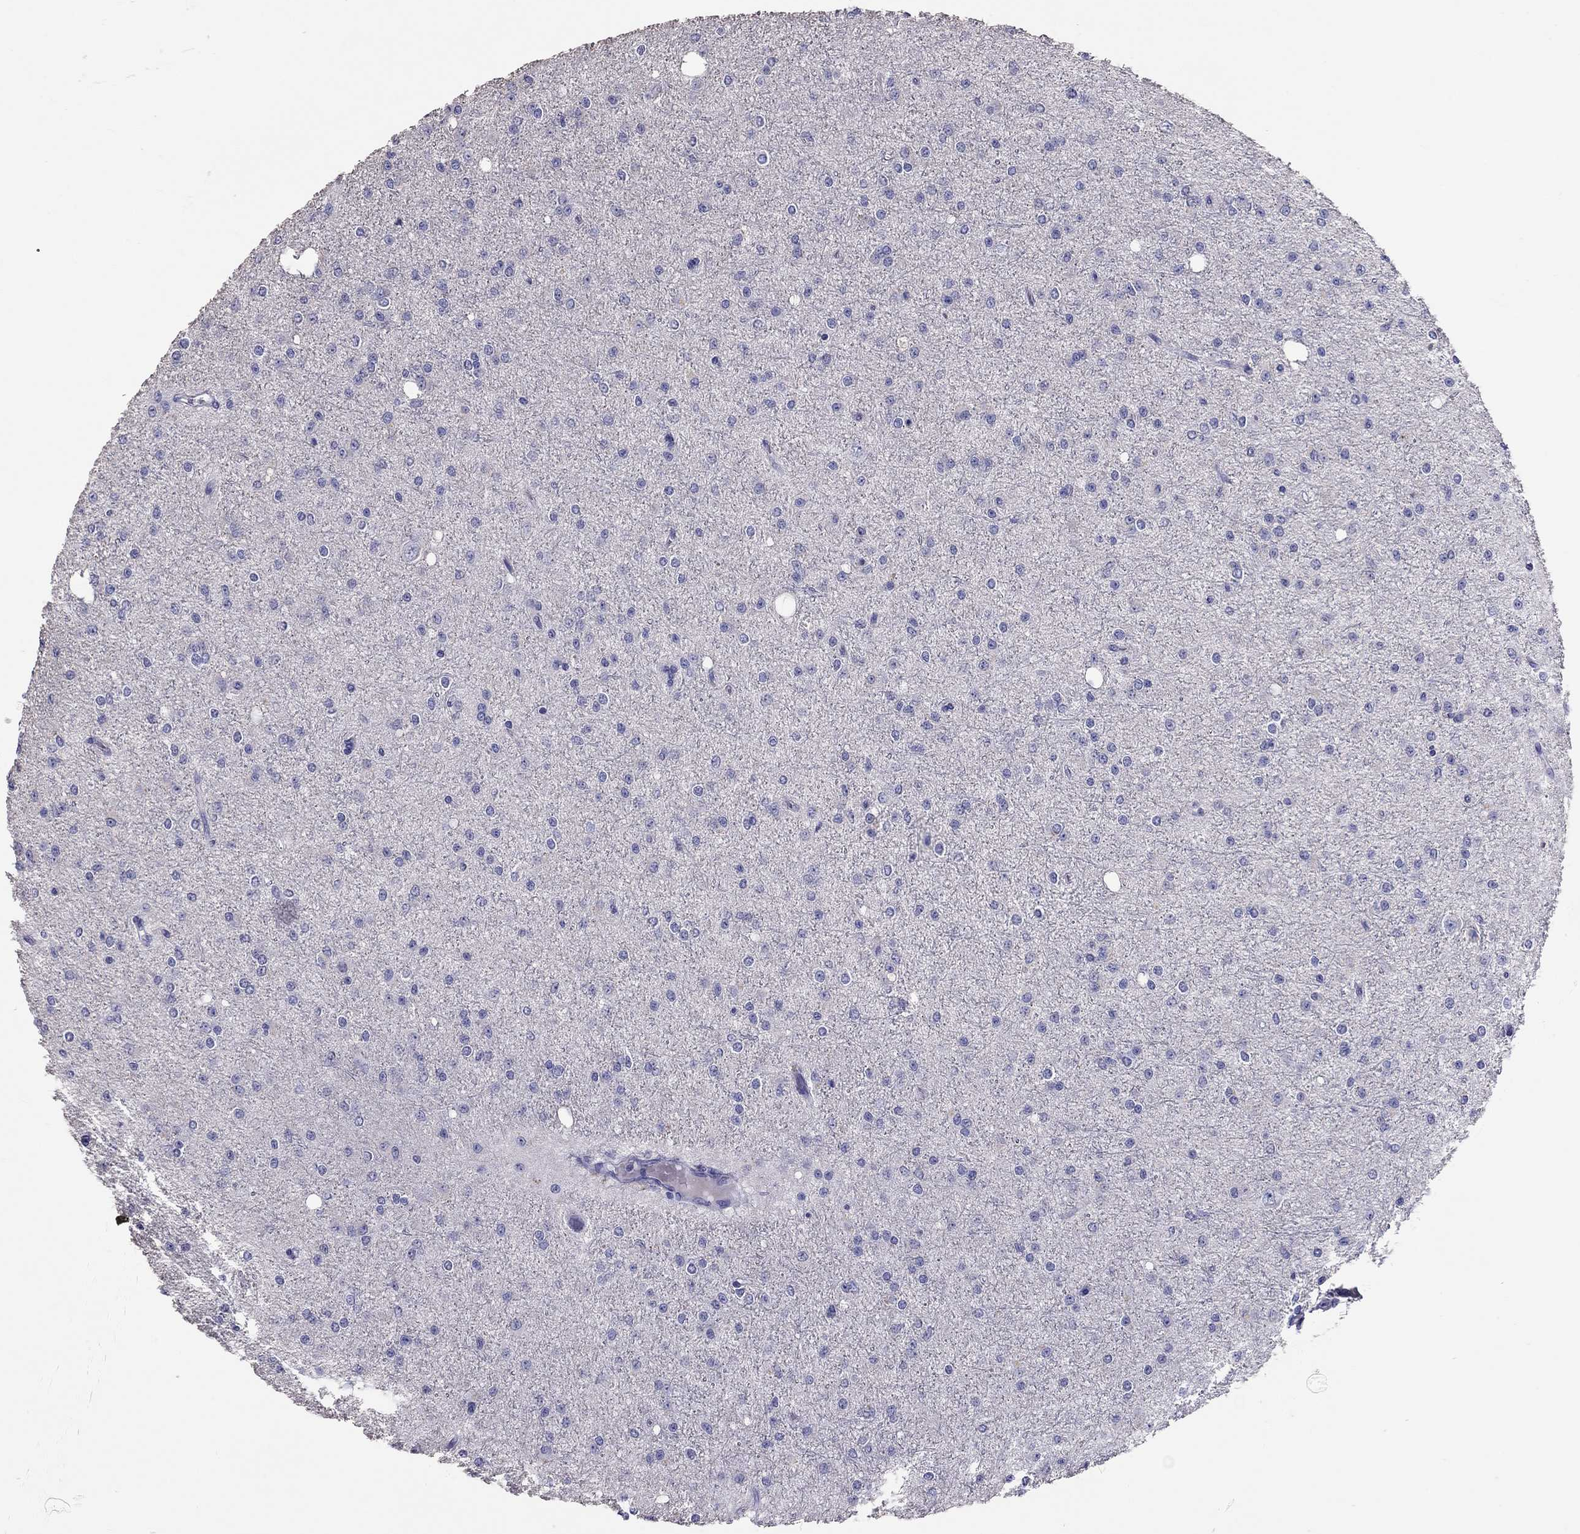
{"staining": {"intensity": "negative", "quantity": "none", "location": "none"}, "tissue": "glioma", "cell_type": "Tumor cells", "image_type": "cancer", "snomed": [{"axis": "morphology", "description": "Glioma, malignant, Low grade"}, {"axis": "topography", "description": "Brain"}], "caption": "The IHC histopathology image has no significant staining in tumor cells of malignant glioma (low-grade) tissue. Nuclei are stained in blue.", "gene": "CALHM1", "patient": {"sex": "male", "age": 27}}